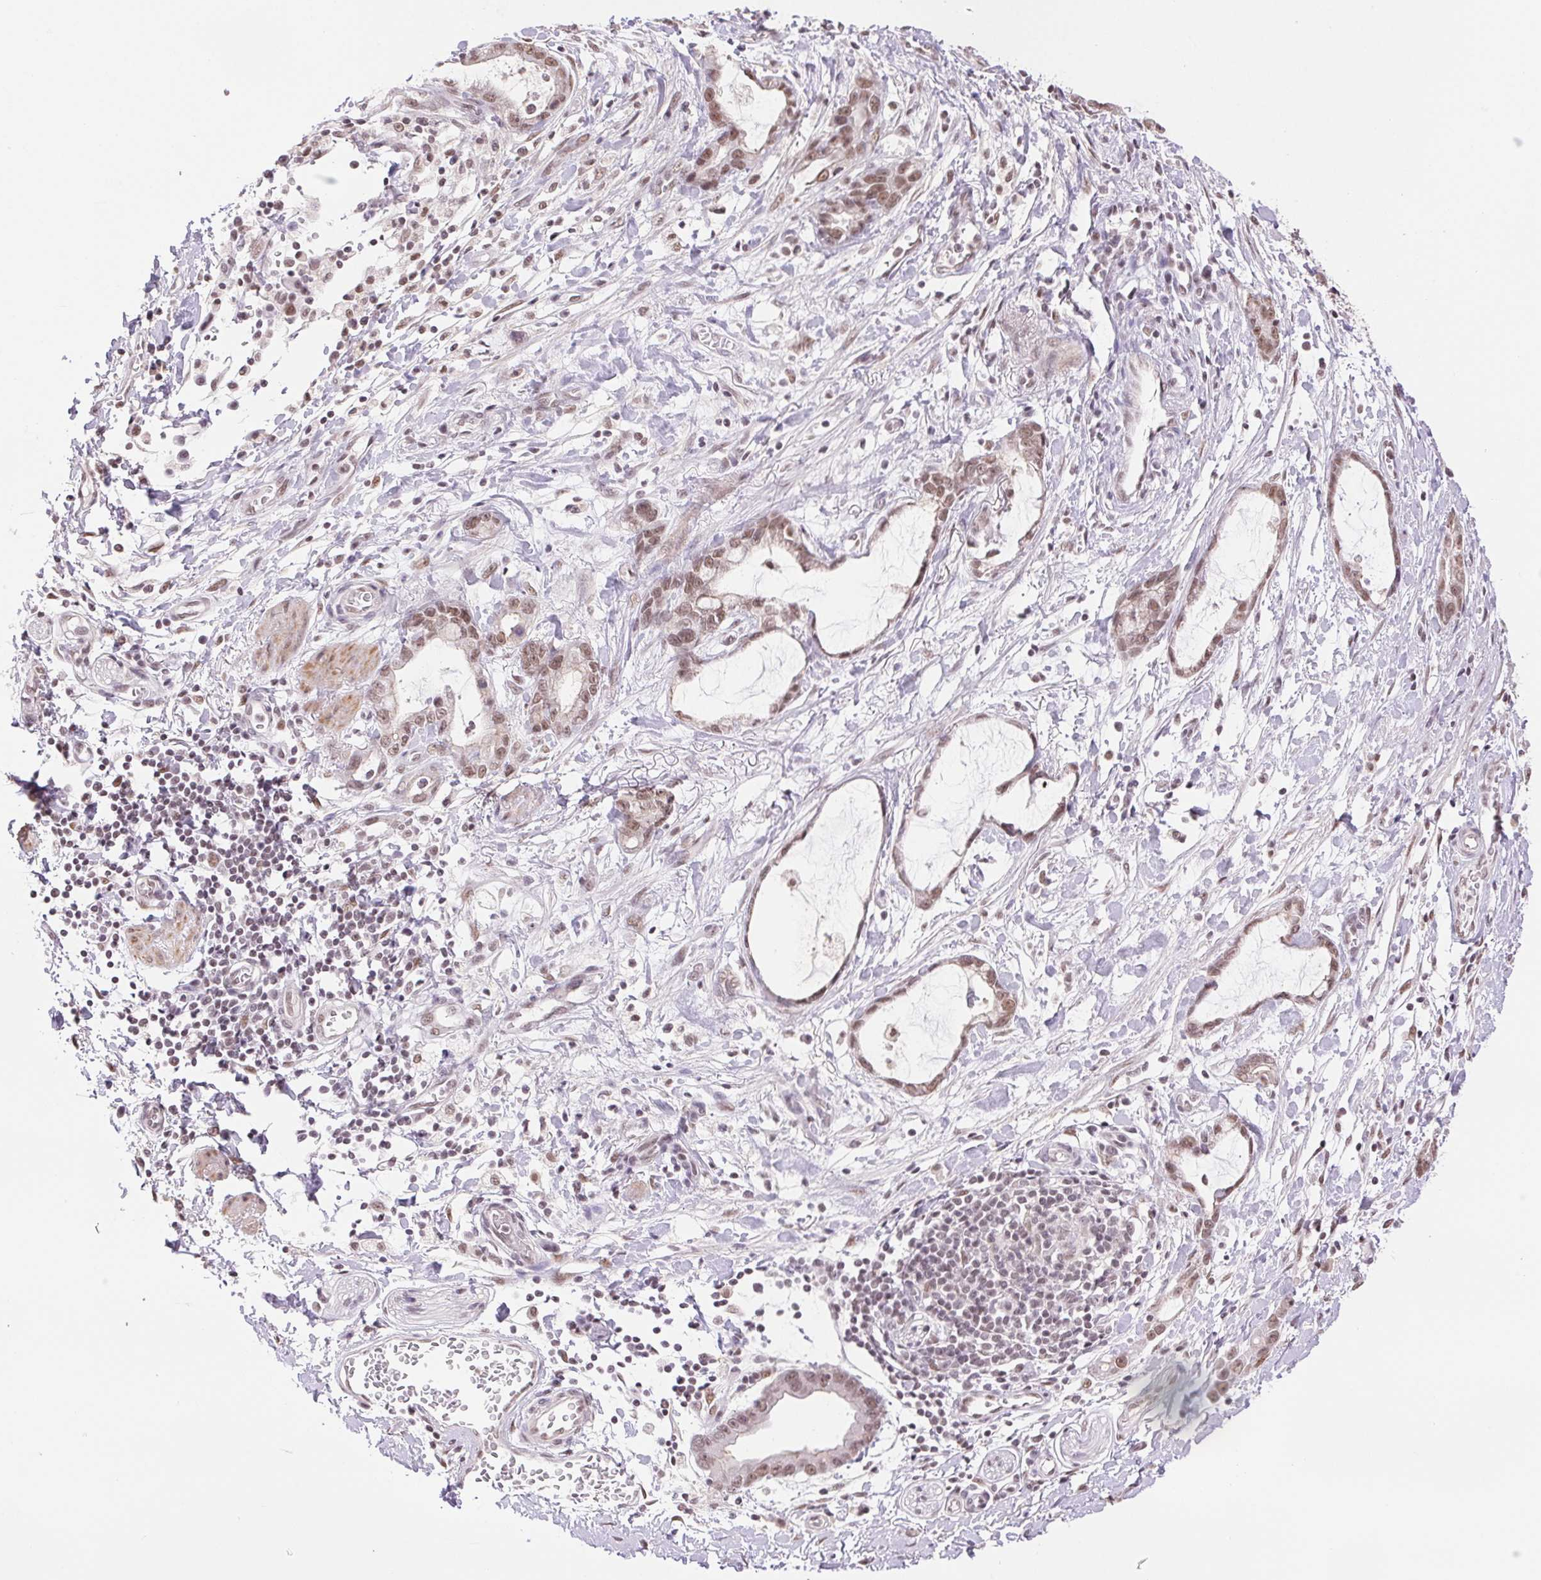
{"staining": {"intensity": "moderate", "quantity": ">75%", "location": "nuclear"}, "tissue": "stomach cancer", "cell_type": "Tumor cells", "image_type": "cancer", "snomed": [{"axis": "morphology", "description": "Adenocarcinoma, NOS"}, {"axis": "topography", "description": "Stomach"}], "caption": "An immunohistochemistry (IHC) image of tumor tissue is shown. Protein staining in brown labels moderate nuclear positivity in stomach cancer (adenocarcinoma) within tumor cells.", "gene": "RPRD1B", "patient": {"sex": "male", "age": 55}}